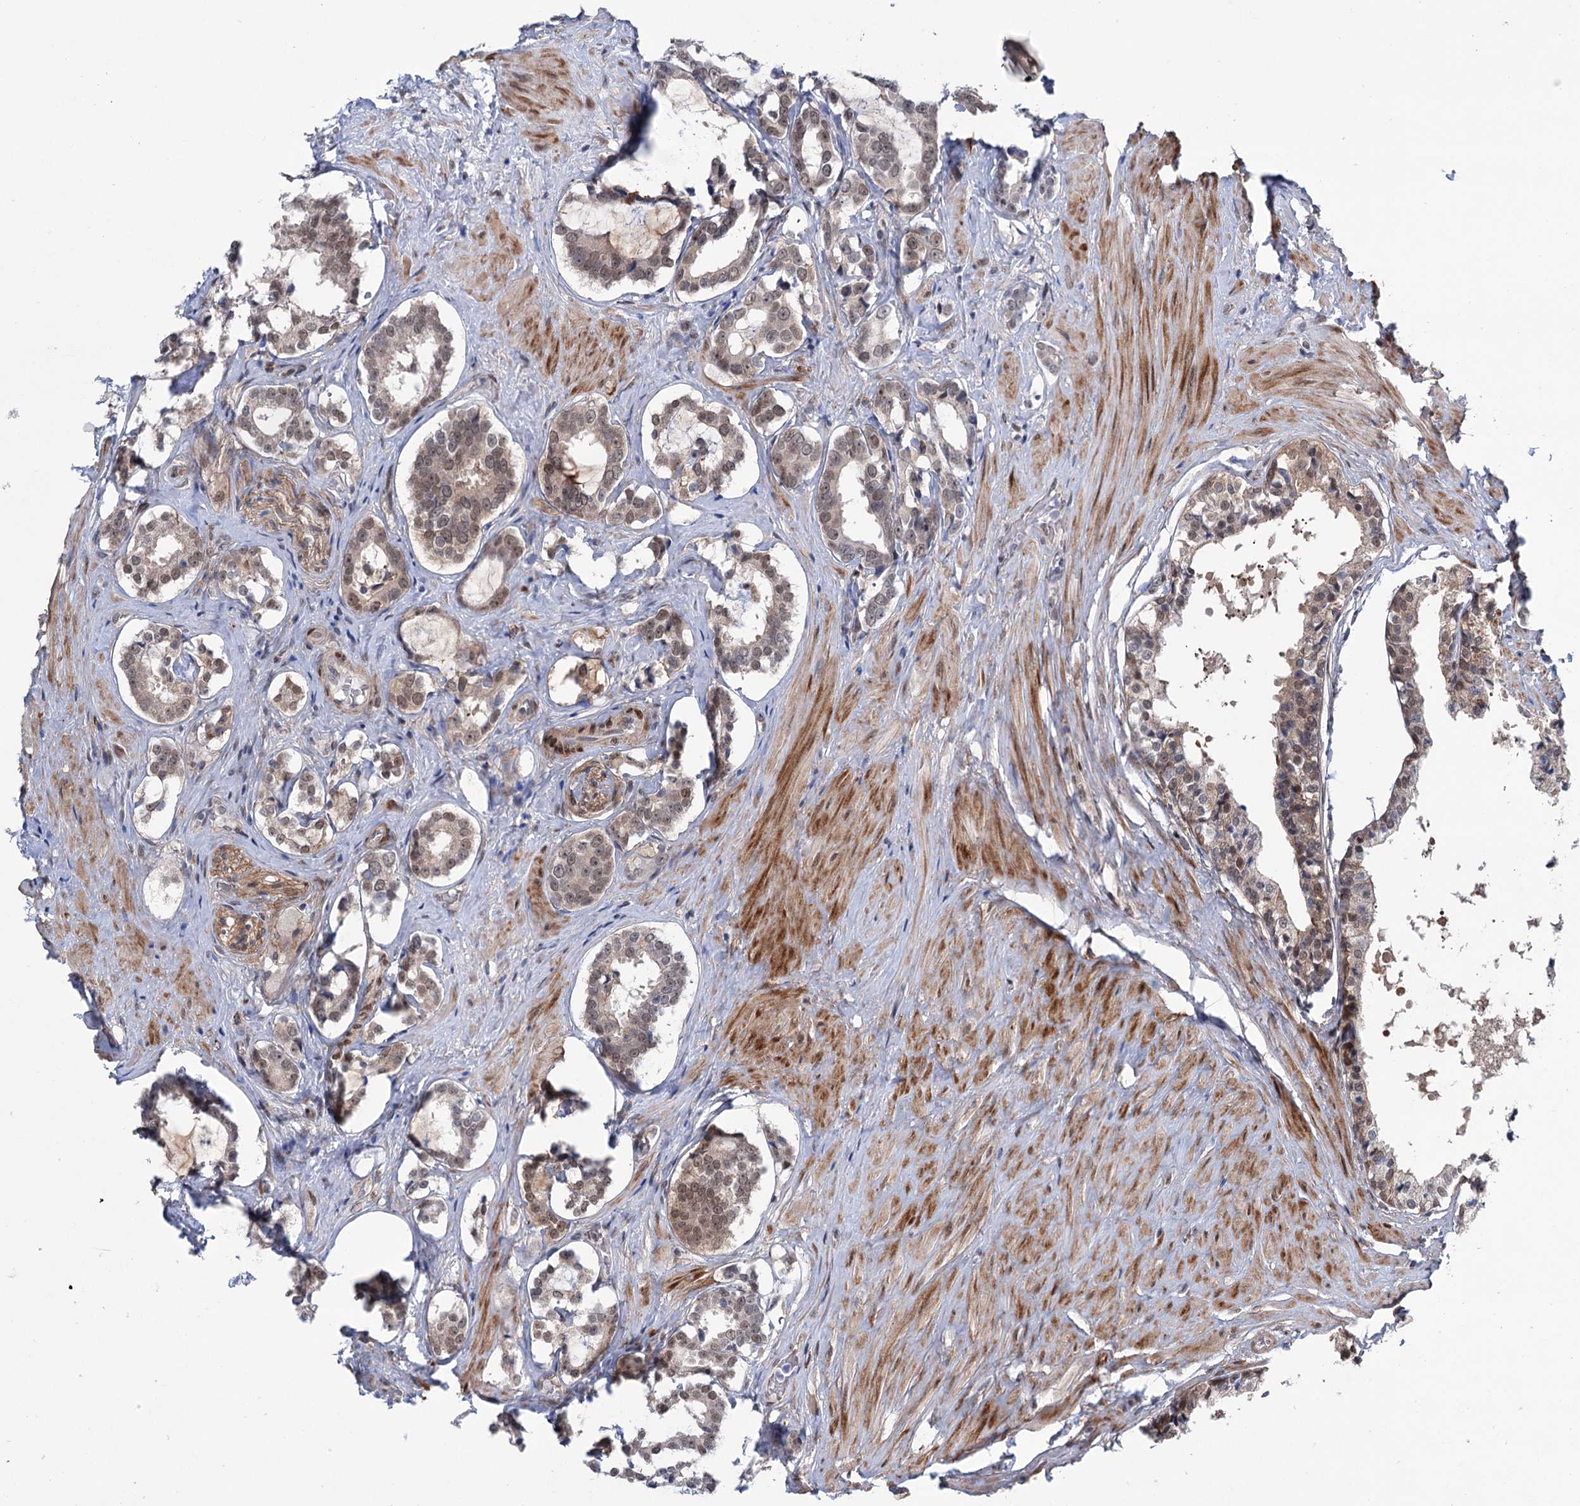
{"staining": {"intensity": "moderate", "quantity": "25%-75%", "location": "nuclear"}, "tissue": "prostate cancer", "cell_type": "Tumor cells", "image_type": "cancer", "snomed": [{"axis": "morphology", "description": "Adenocarcinoma, High grade"}, {"axis": "topography", "description": "Prostate"}], "caption": "IHC staining of adenocarcinoma (high-grade) (prostate), which shows medium levels of moderate nuclear positivity in about 25%-75% of tumor cells indicating moderate nuclear protein staining. The staining was performed using DAB (3,3'-diaminobenzidine) (brown) for protein detection and nuclei were counterstained in hematoxylin (blue).", "gene": "FAM53A", "patient": {"sex": "male", "age": 58}}